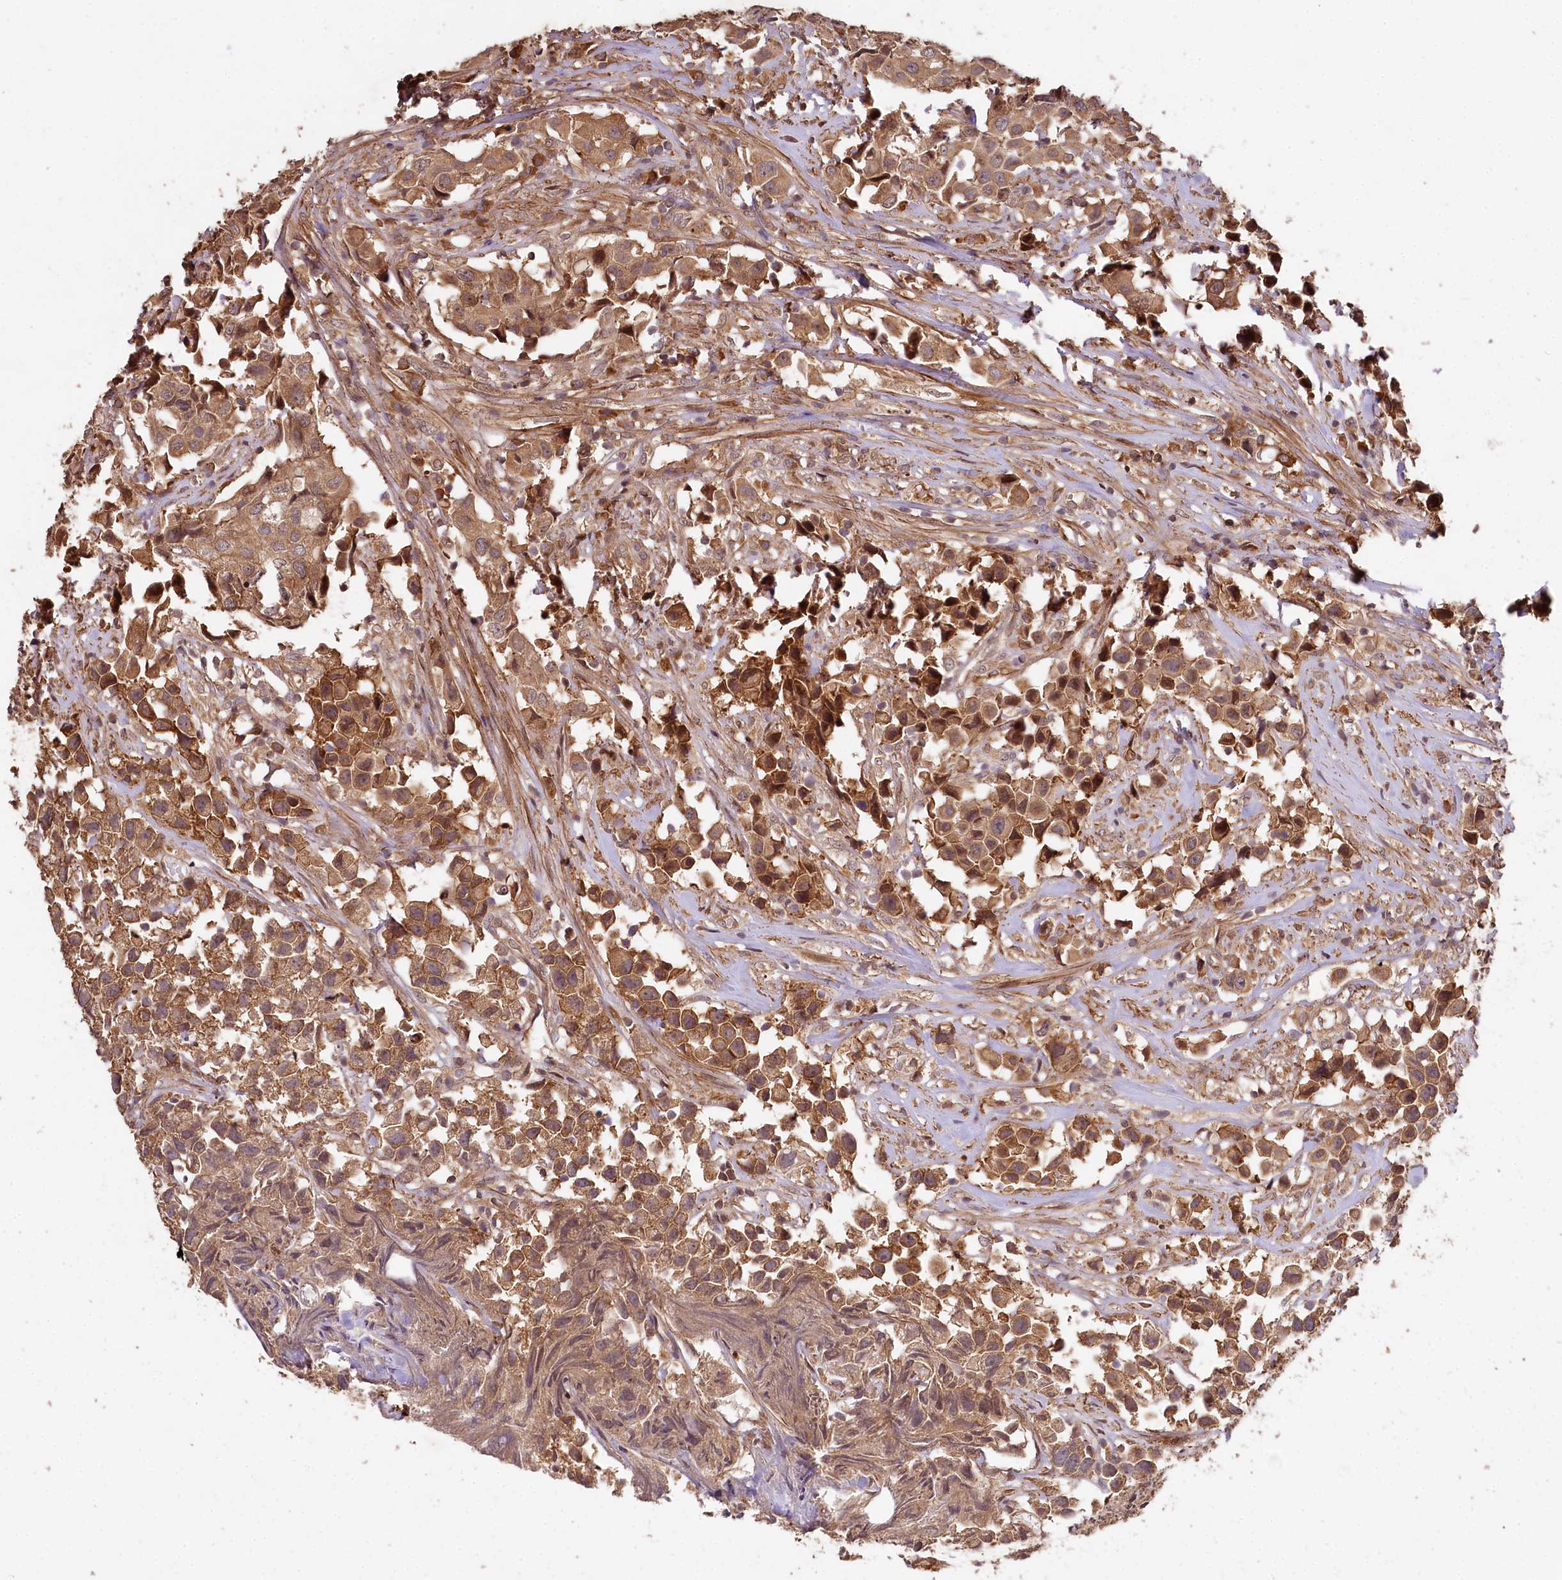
{"staining": {"intensity": "moderate", "quantity": ">75%", "location": "cytoplasmic/membranous"}, "tissue": "urothelial cancer", "cell_type": "Tumor cells", "image_type": "cancer", "snomed": [{"axis": "morphology", "description": "Urothelial carcinoma, High grade"}, {"axis": "topography", "description": "Urinary bladder"}], "caption": "Protein expression analysis of human urothelial carcinoma (high-grade) reveals moderate cytoplasmic/membranous staining in about >75% of tumor cells.", "gene": "MCF2L2", "patient": {"sex": "female", "age": 75}}